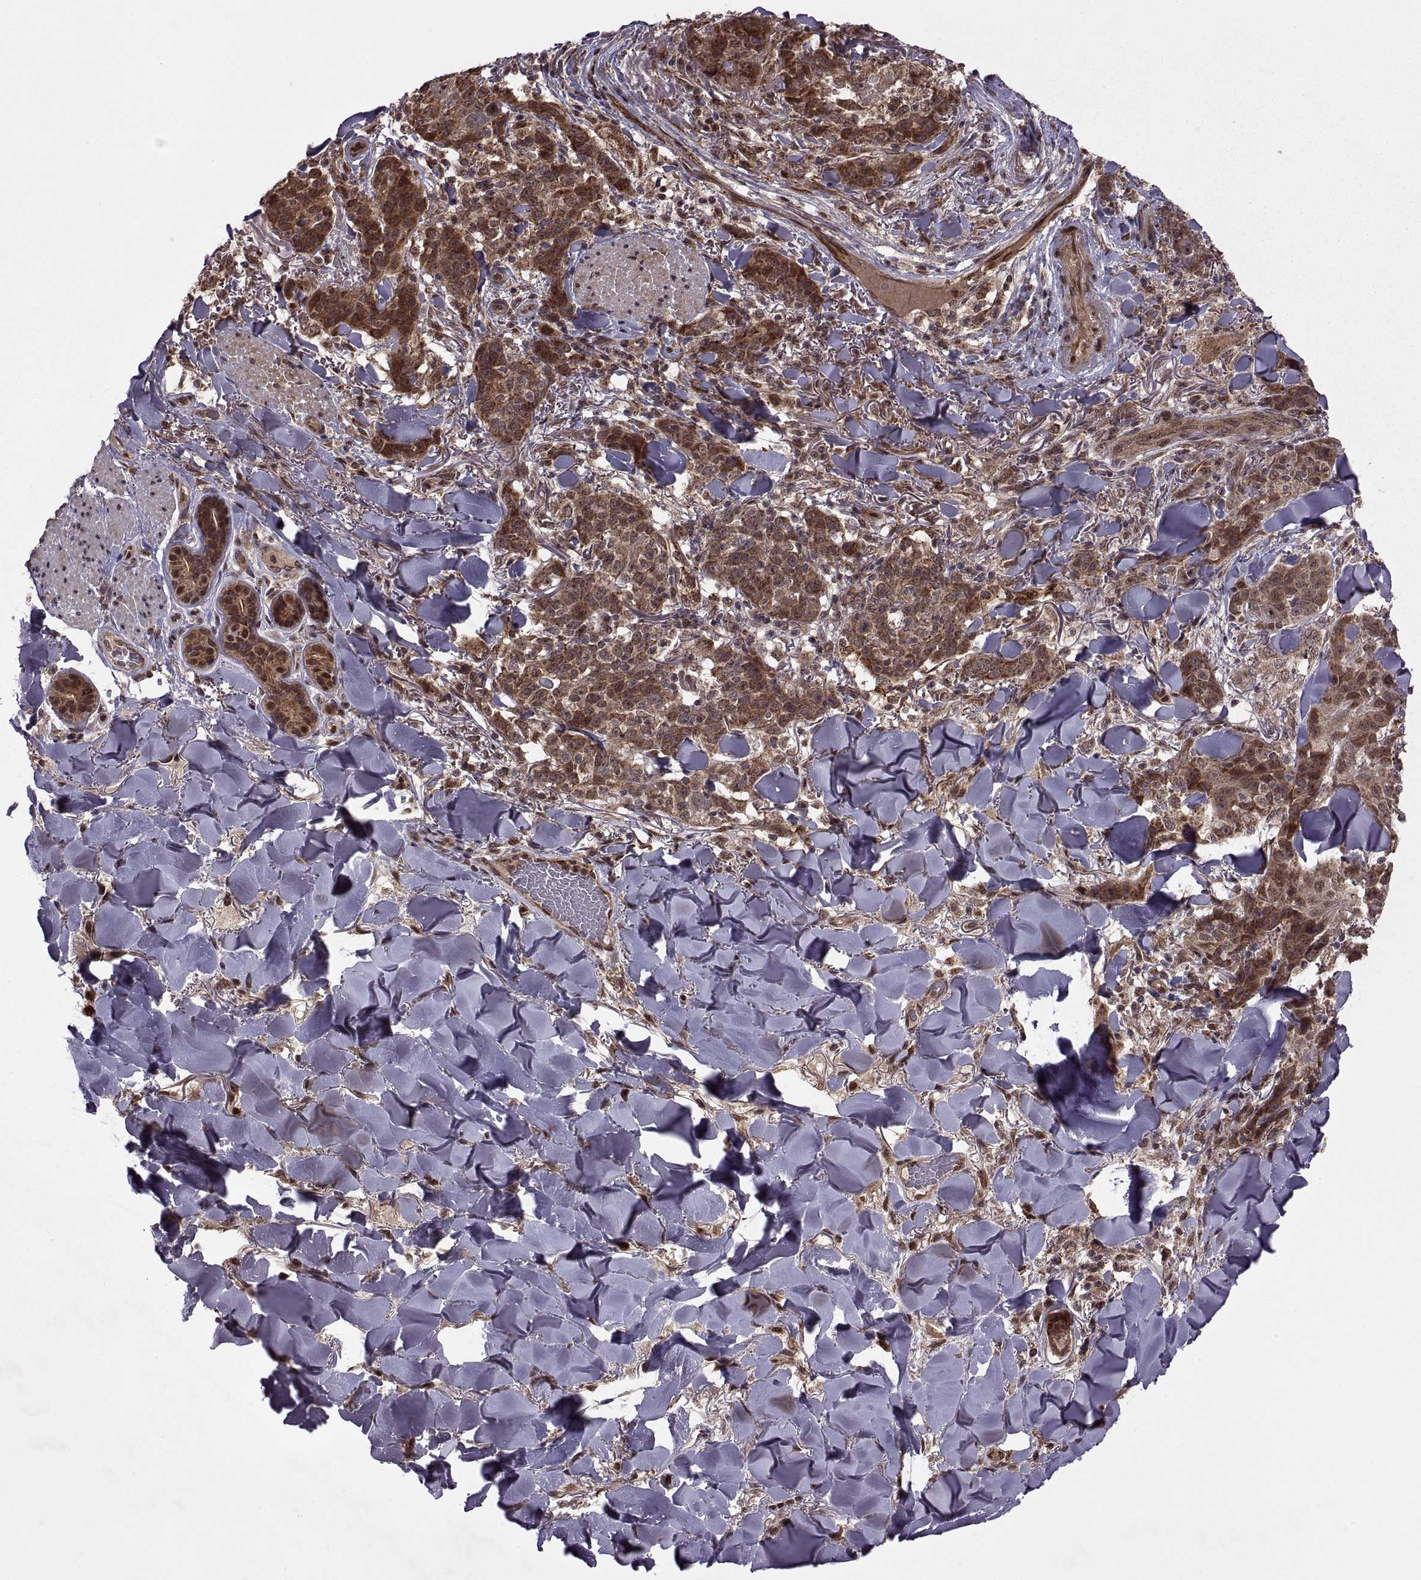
{"staining": {"intensity": "strong", "quantity": ">75%", "location": "cytoplasmic/membranous,nuclear"}, "tissue": "skin cancer", "cell_type": "Tumor cells", "image_type": "cancer", "snomed": [{"axis": "morphology", "description": "Normal tissue, NOS"}, {"axis": "morphology", "description": "Squamous cell carcinoma, NOS"}, {"axis": "topography", "description": "Skin"}], "caption": "A high amount of strong cytoplasmic/membranous and nuclear positivity is present in approximately >75% of tumor cells in squamous cell carcinoma (skin) tissue.", "gene": "PTOV1", "patient": {"sex": "female", "age": 83}}